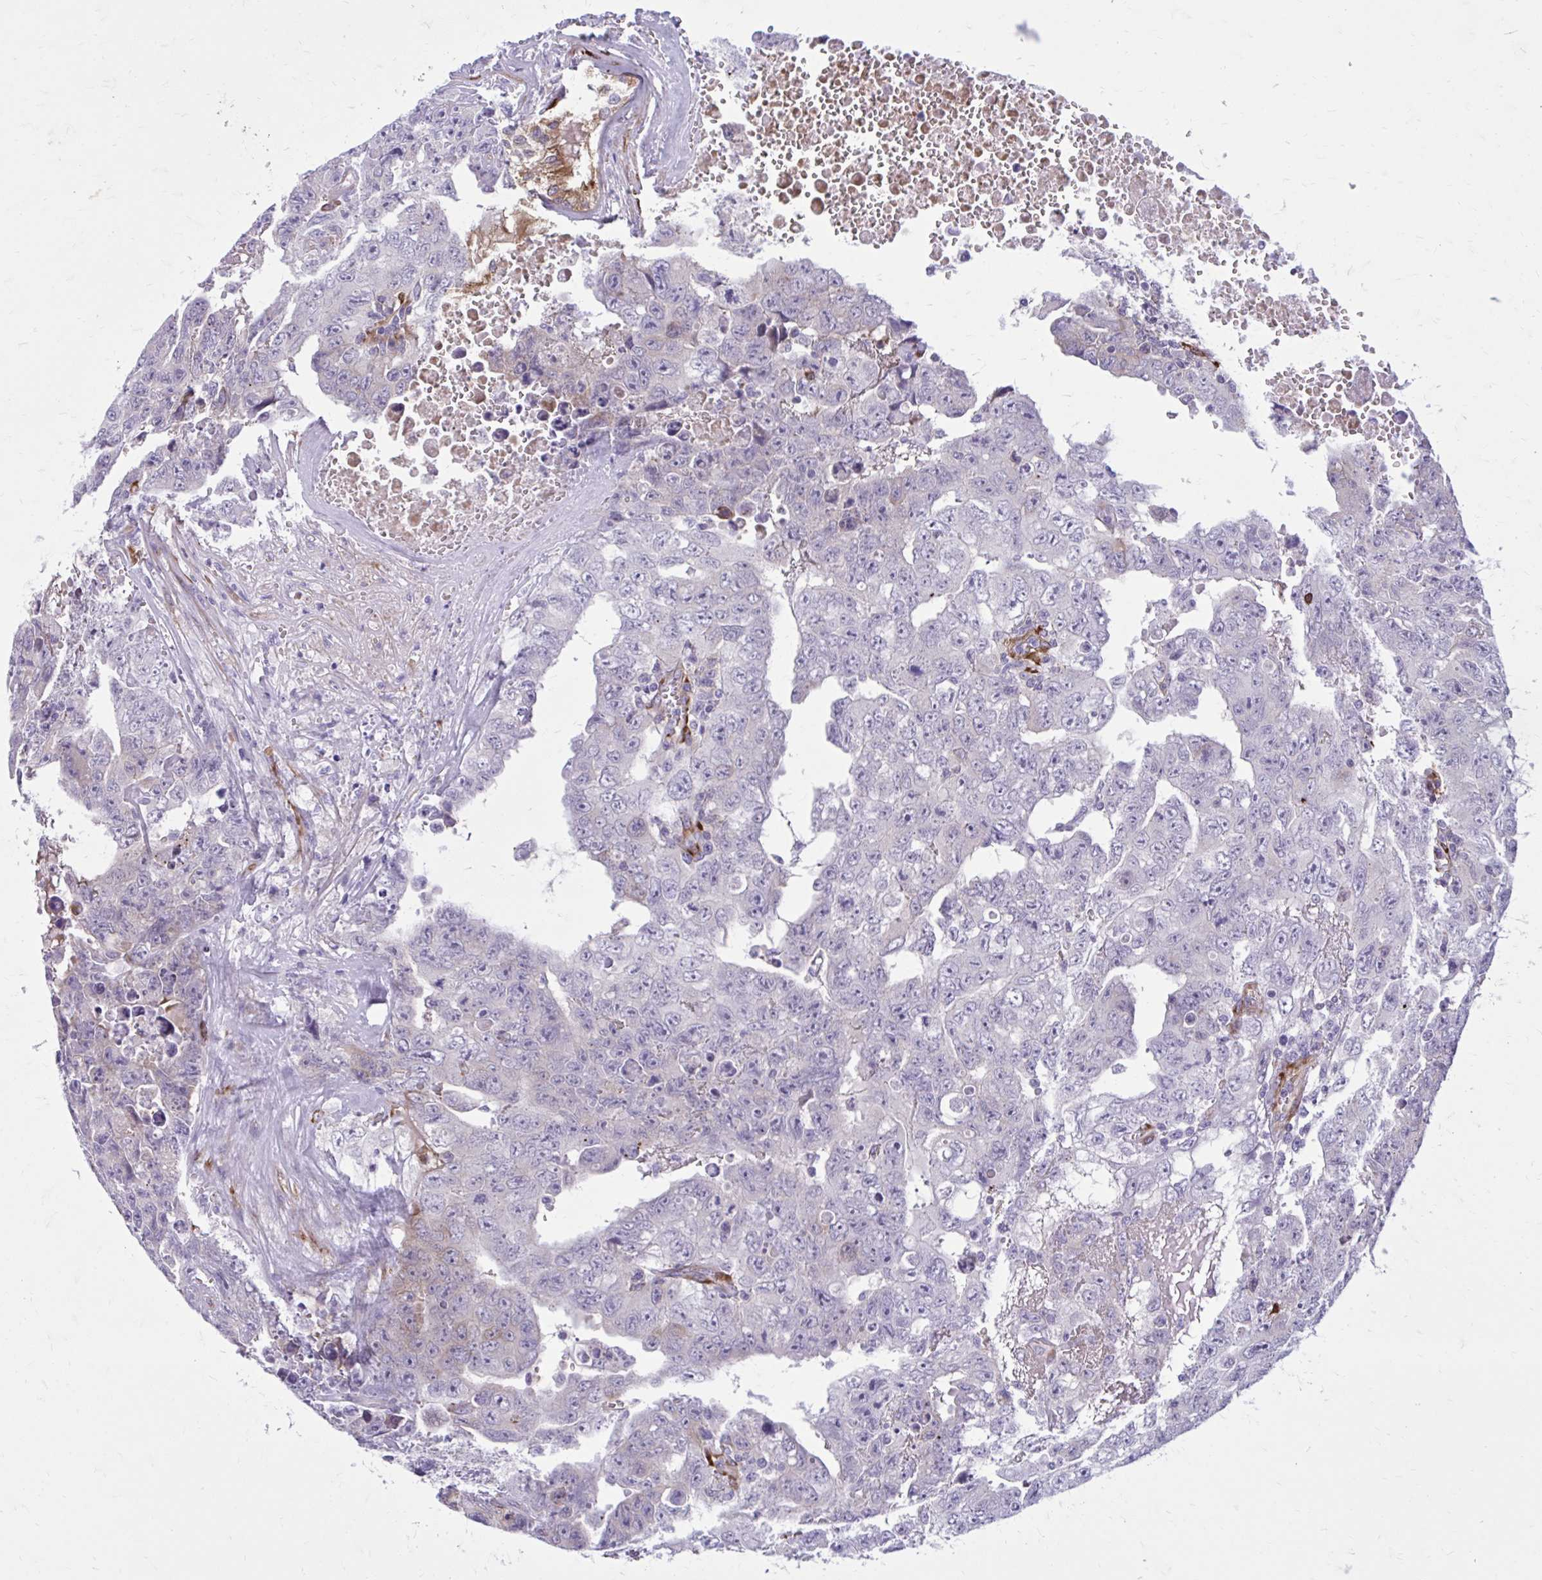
{"staining": {"intensity": "negative", "quantity": "none", "location": "none"}, "tissue": "testis cancer", "cell_type": "Tumor cells", "image_type": "cancer", "snomed": [{"axis": "morphology", "description": "Carcinoma, Embryonal, NOS"}, {"axis": "topography", "description": "Testis"}], "caption": "Tumor cells are negative for brown protein staining in embryonal carcinoma (testis).", "gene": "BEND5", "patient": {"sex": "male", "age": 24}}